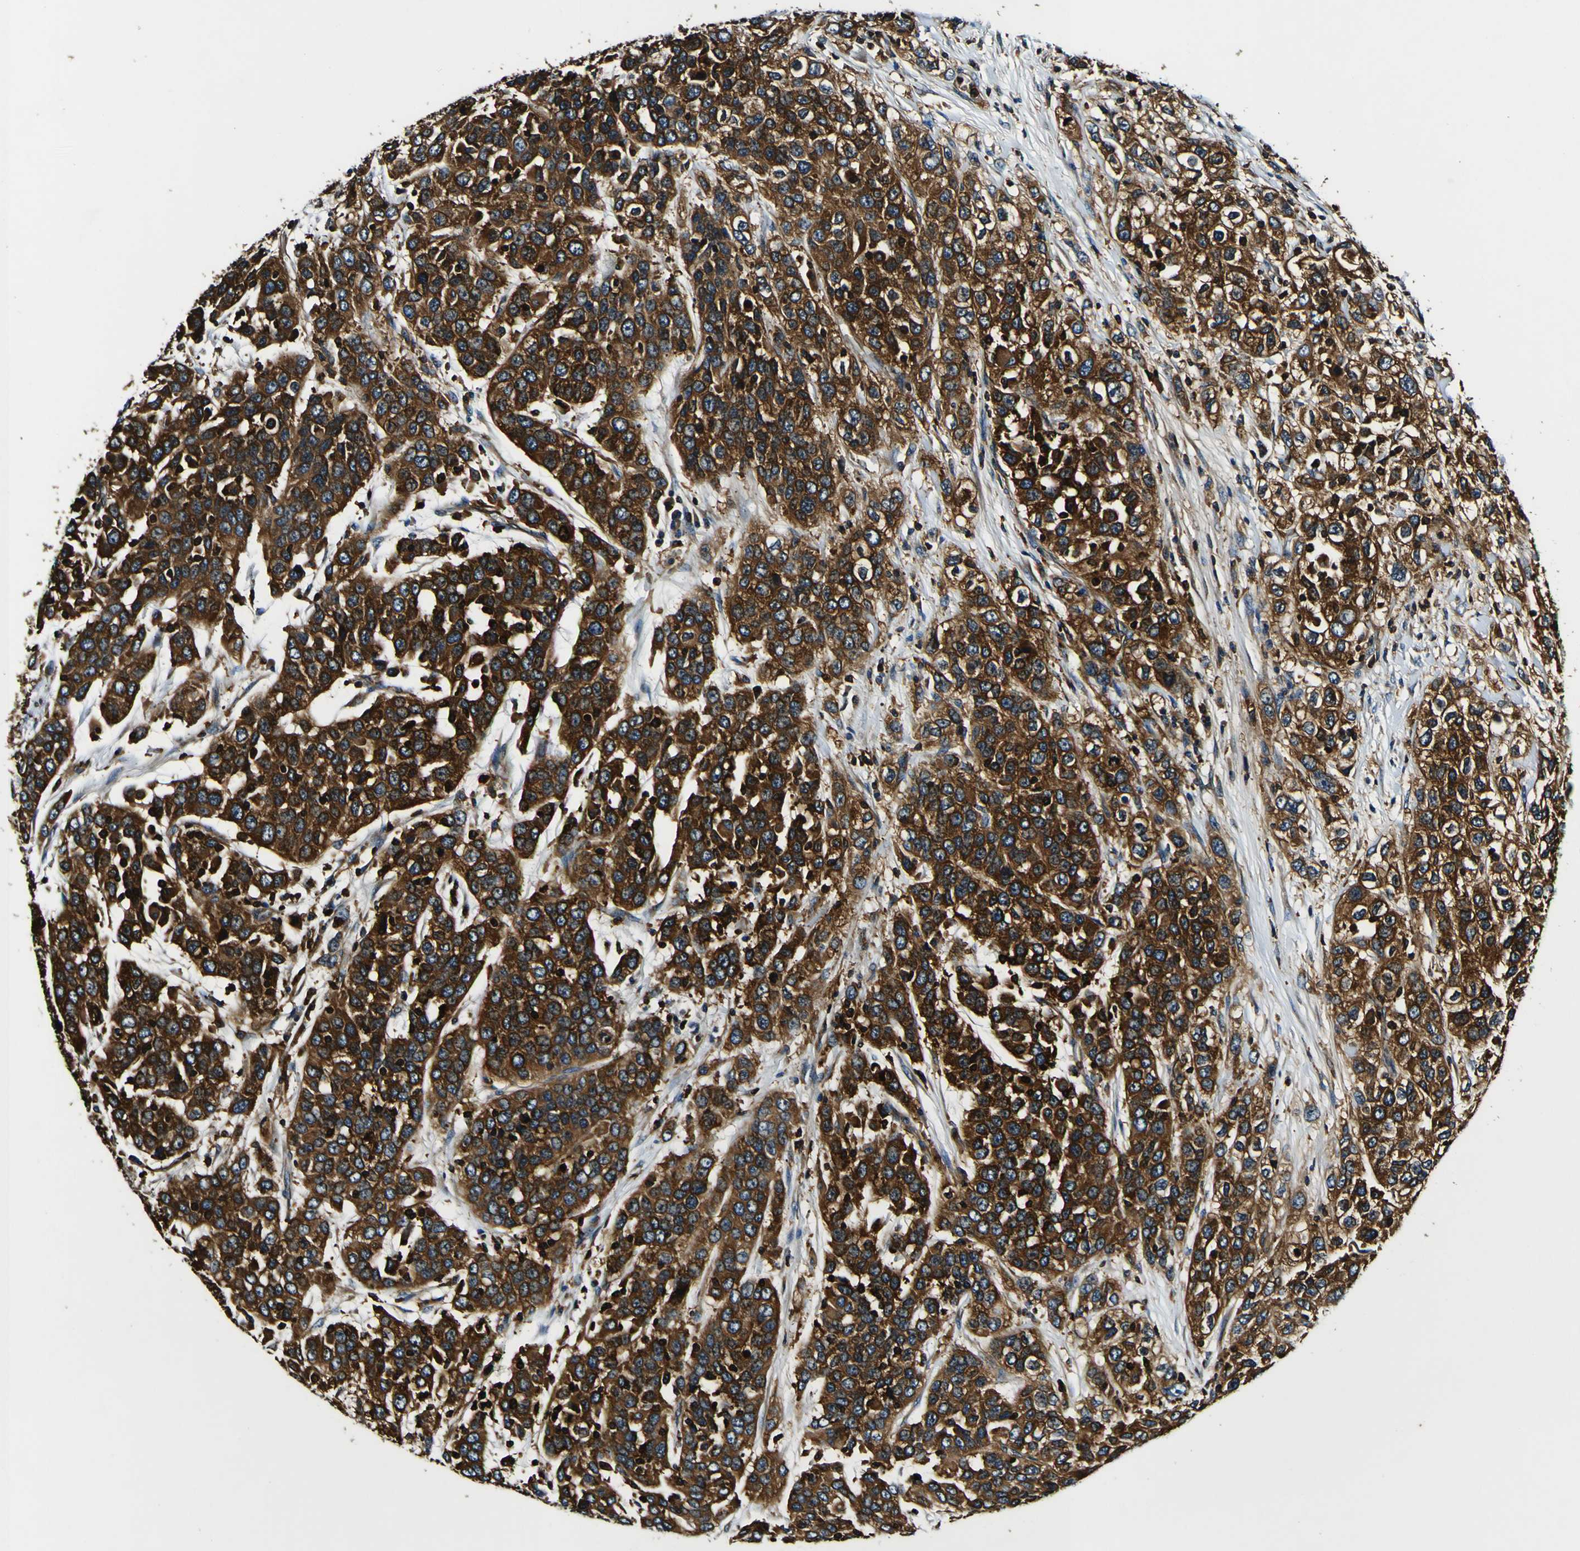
{"staining": {"intensity": "strong", "quantity": ">75%", "location": "cytoplasmic/membranous"}, "tissue": "urothelial cancer", "cell_type": "Tumor cells", "image_type": "cancer", "snomed": [{"axis": "morphology", "description": "Urothelial carcinoma, High grade"}, {"axis": "topography", "description": "Urinary bladder"}], "caption": "Strong cytoplasmic/membranous protein staining is present in approximately >75% of tumor cells in high-grade urothelial carcinoma.", "gene": "RHOT2", "patient": {"sex": "female", "age": 80}}